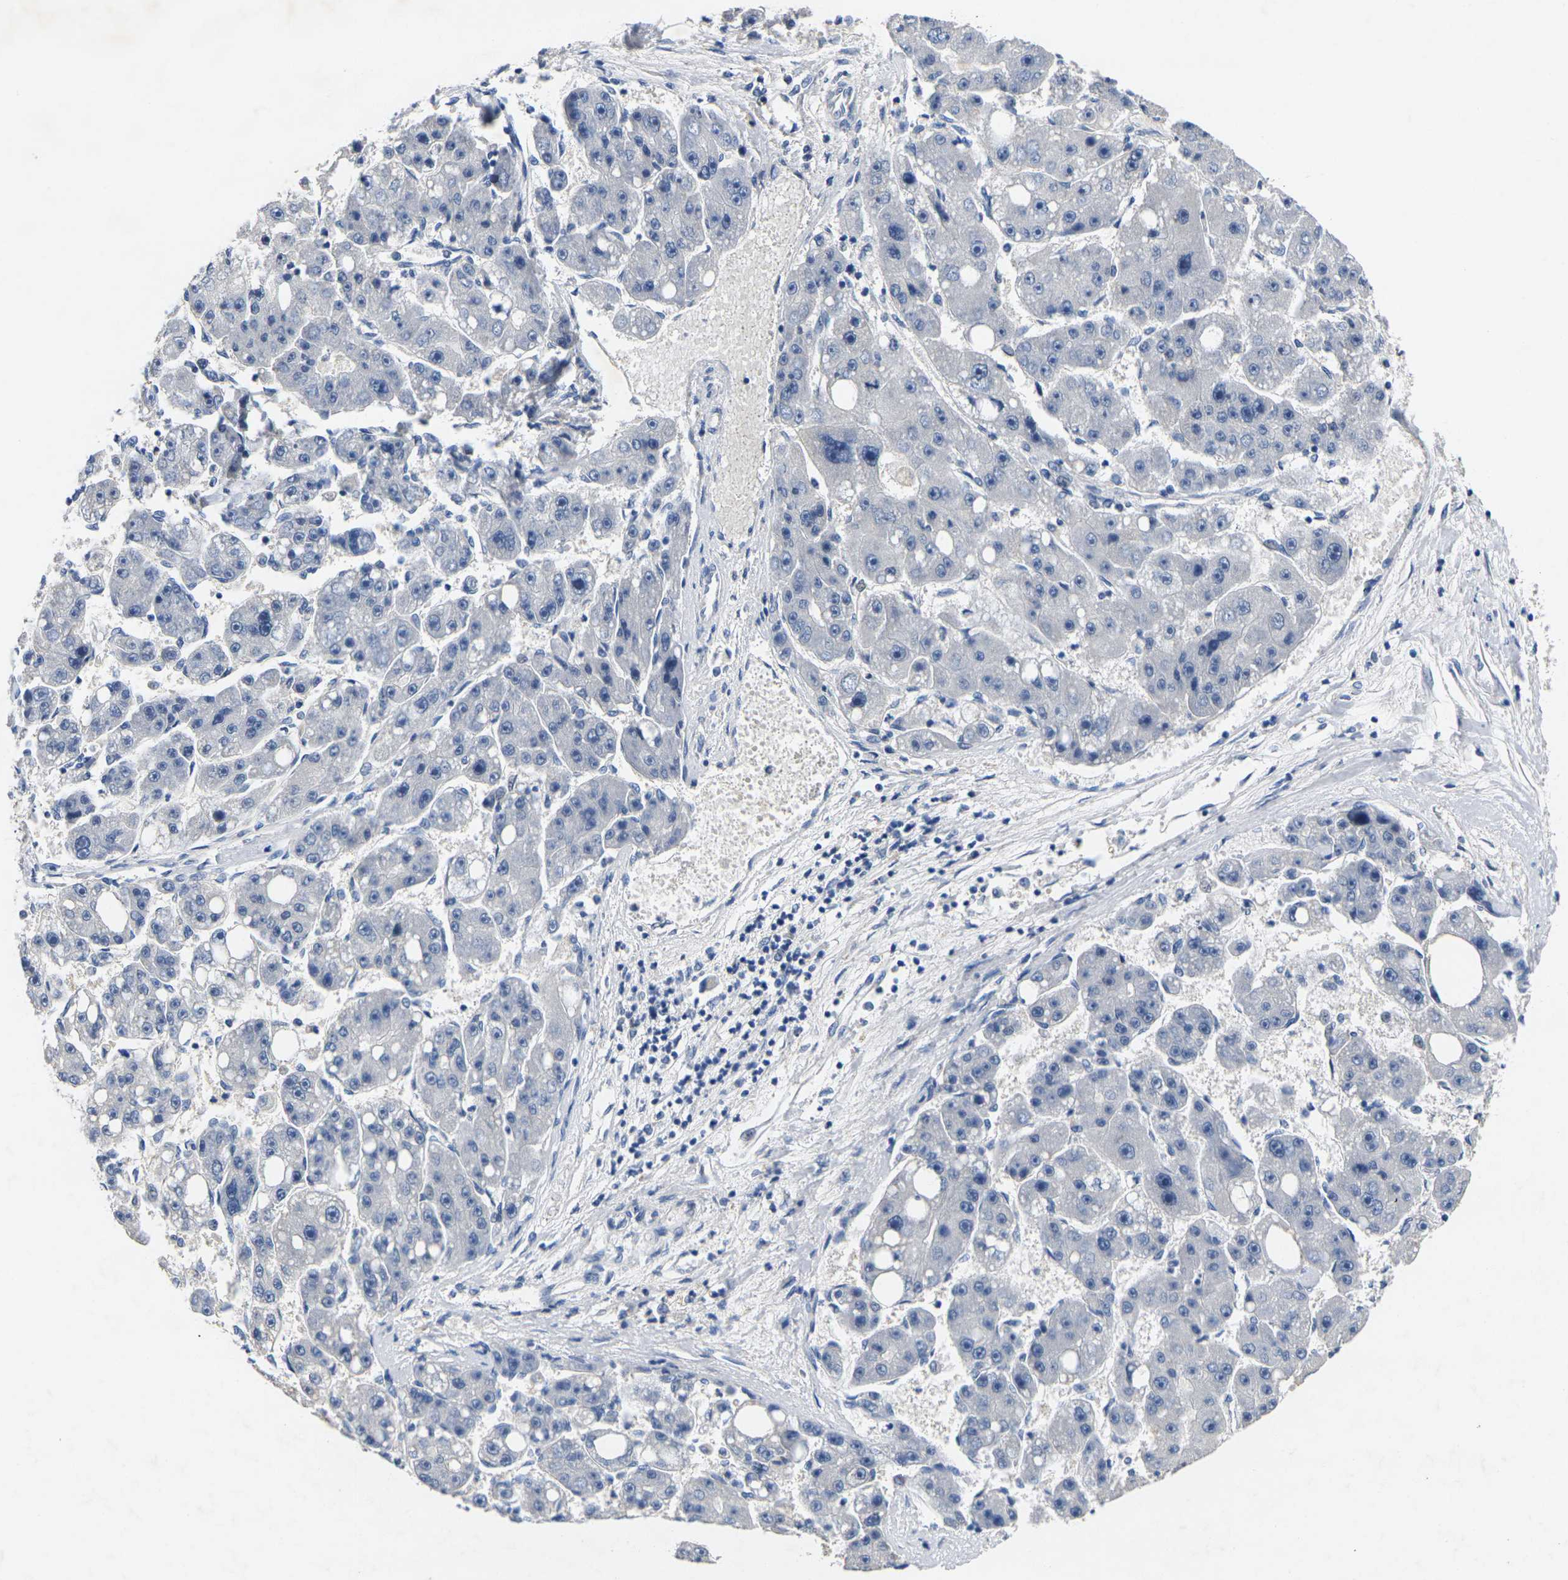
{"staining": {"intensity": "negative", "quantity": "none", "location": "none"}, "tissue": "liver cancer", "cell_type": "Tumor cells", "image_type": "cancer", "snomed": [{"axis": "morphology", "description": "Carcinoma, Hepatocellular, NOS"}, {"axis": "topography", "description": "Liver"}], "caption": "Tumor cells are negative for brown protein staining in hepatocellular carcinoma (liver). (DAB IHC with hematoxylin counter stain).", "gene": "NOCT", "patient": {"sex": "female", "age": 61}}